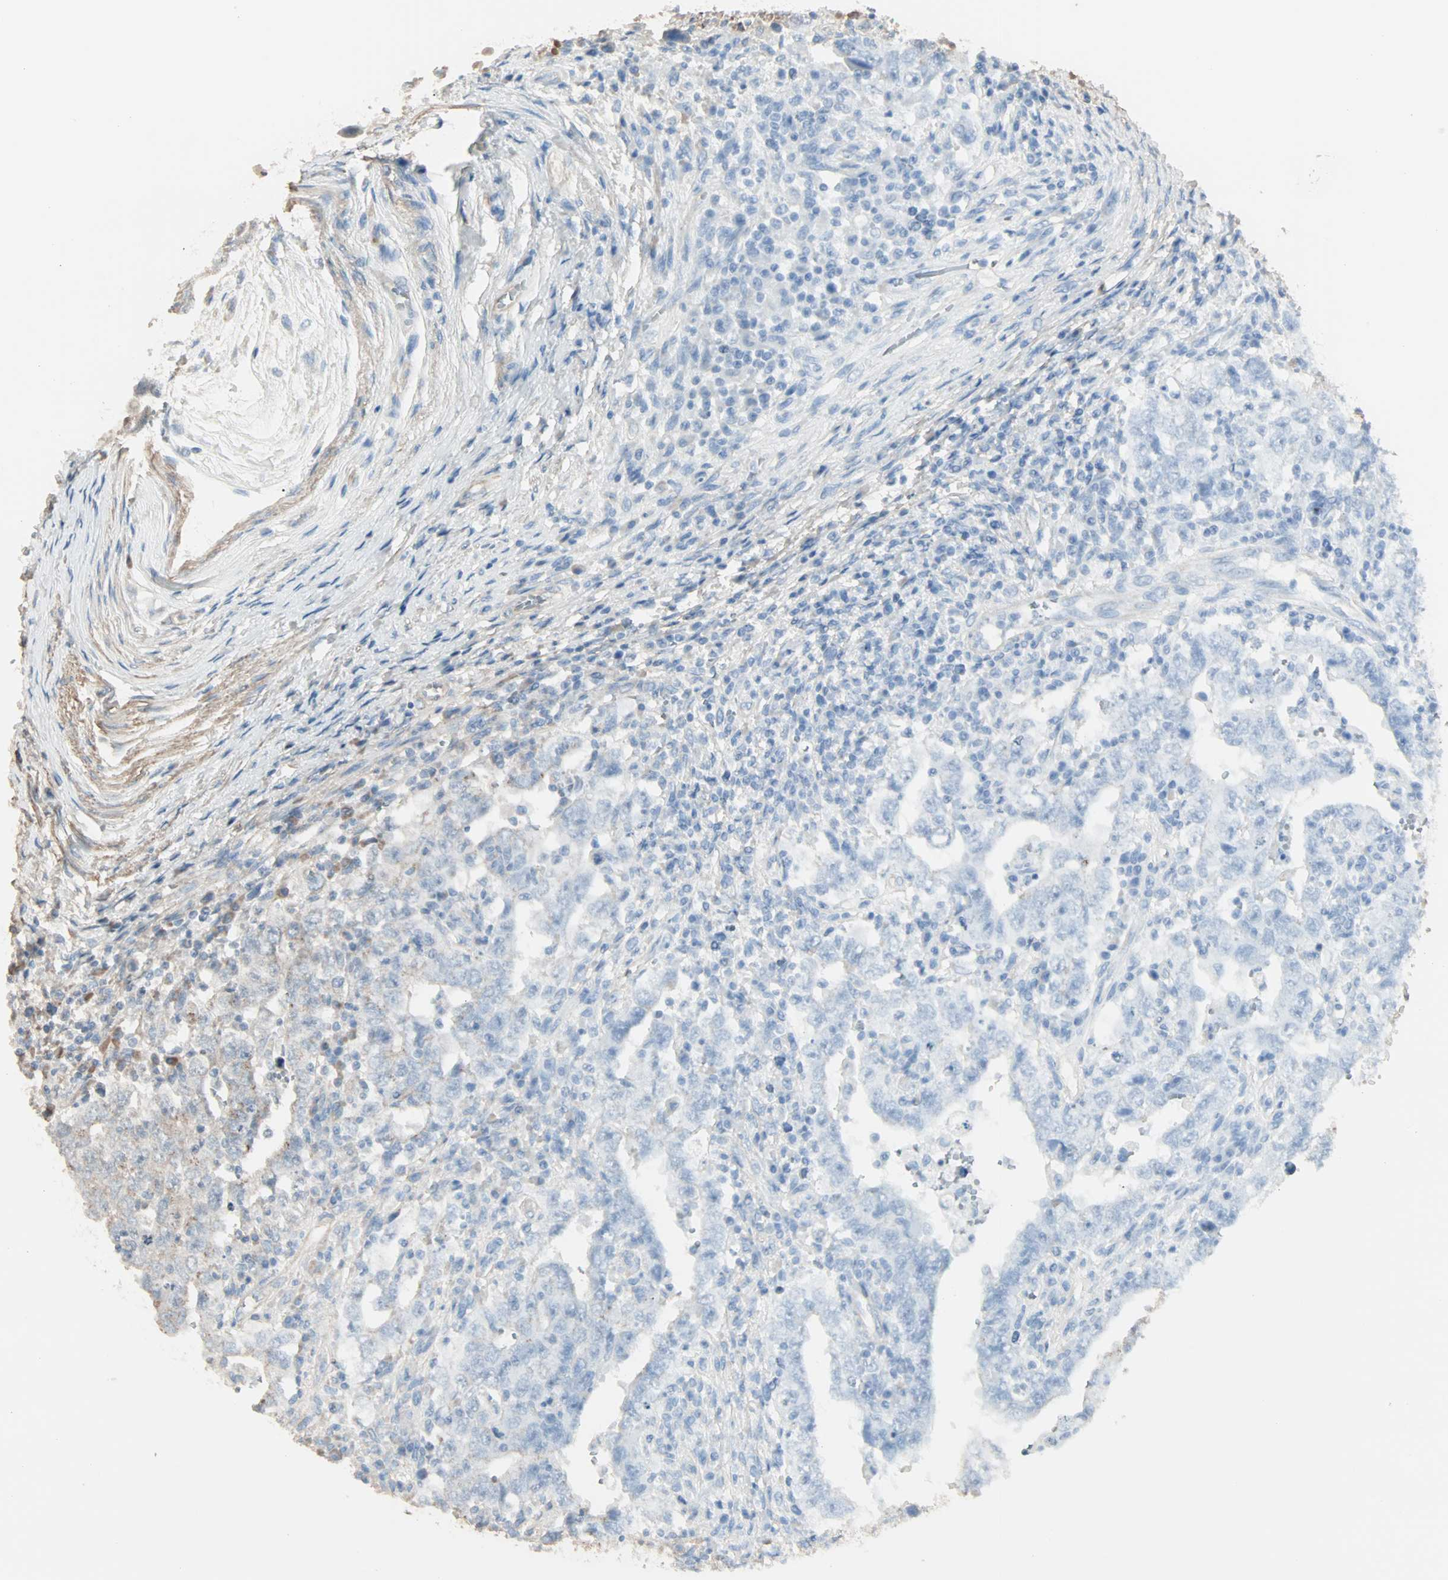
{"staining": {"intensity": "weak", "quantity": ">75%", "location": "cytoplasmic/membranous"}, "tissue": "testis cancer", "cell_type": "Tumor cells", "image_type": "cancer", "snomed": [{"axis": "morphology", "description": "Carcinoma, Embryonal, NOS"}, {"axis": "topography", "description": "Testis"}], "caption": "Immunohistochemical staining of human testis cancer (embryonal carcinoma) shows low levels of weak cytoplasmic/membranous protein staining in approximately >75% of tumor cells. (DAB (3,3'-diaminobenzidine) IHC, brown staining for protein, blue staining for nuclei).", "gene": "GALNT3", "patient": {"sex": "male", "age": 26}}